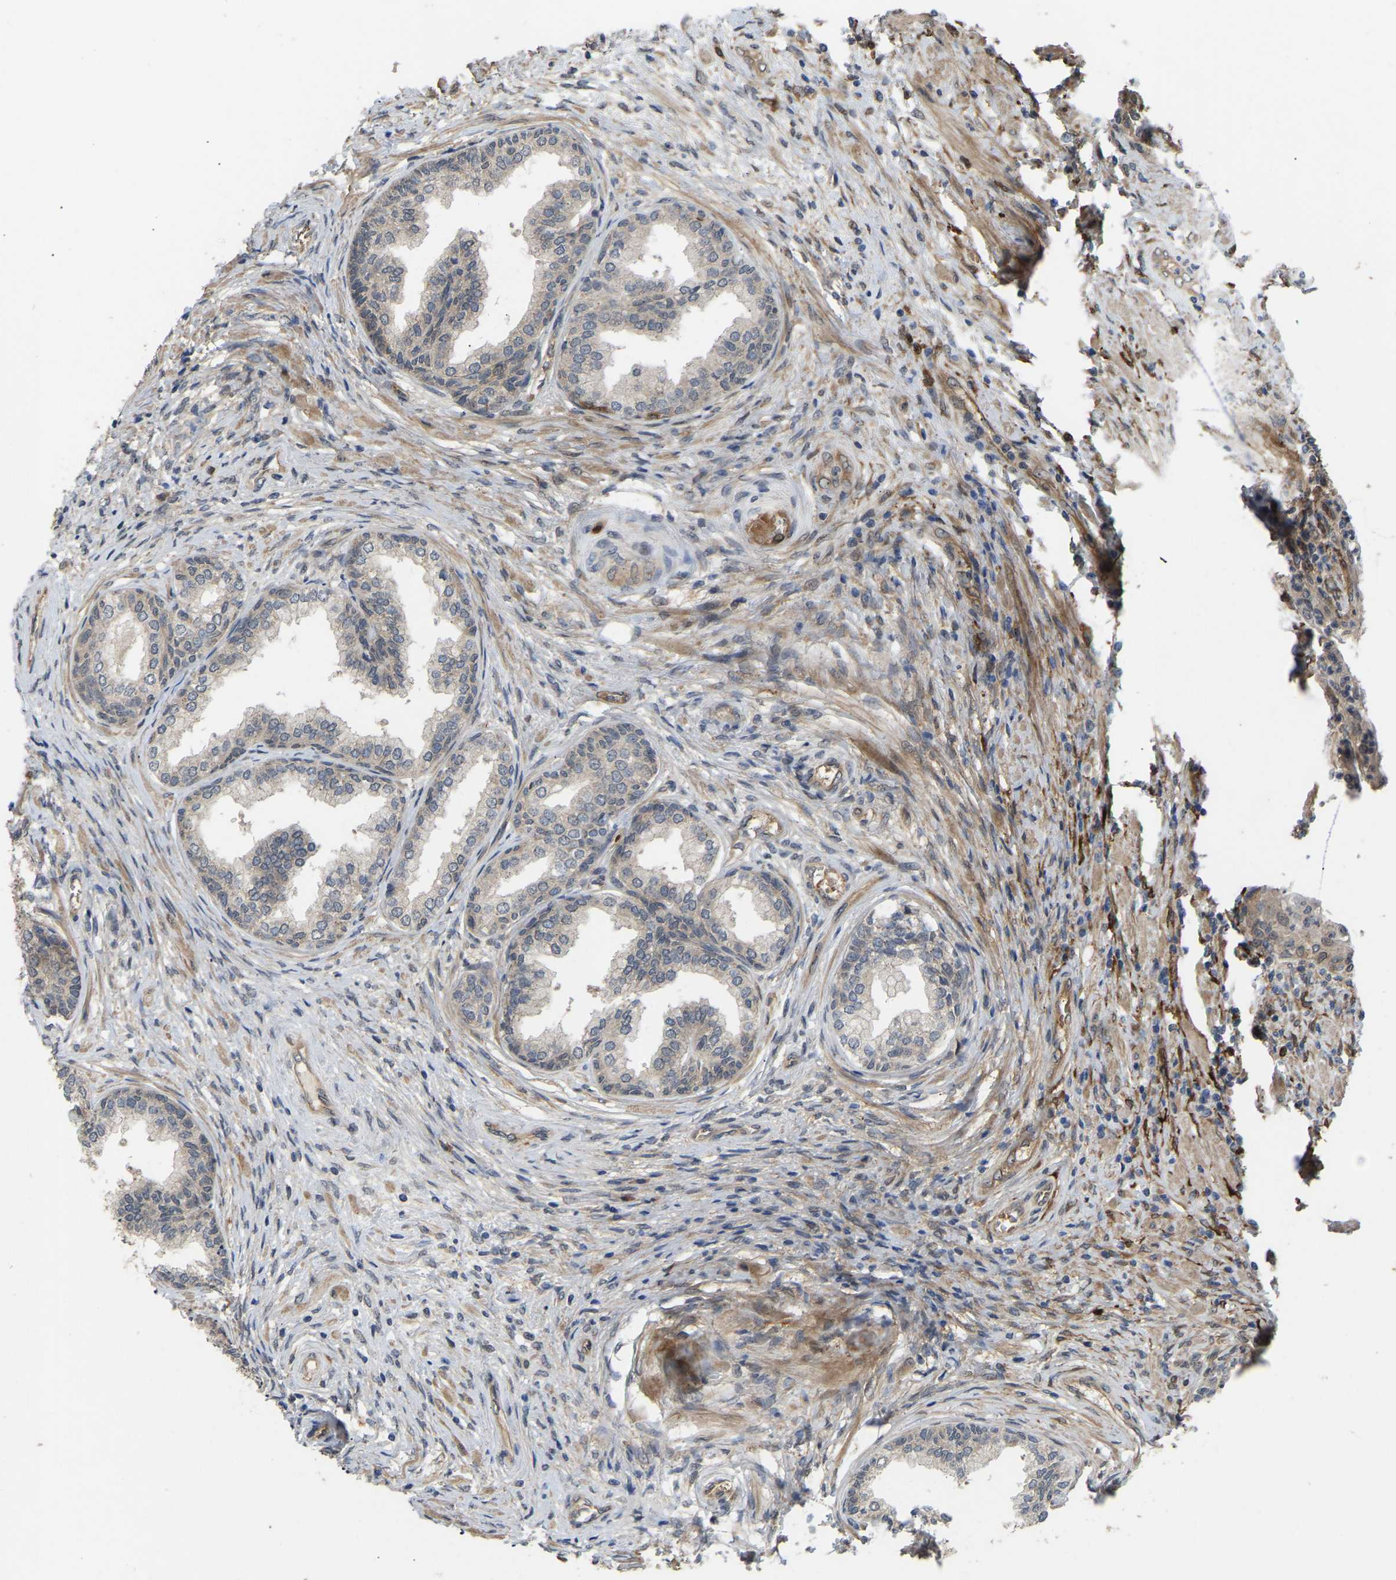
{"staining": {"intensity": "weak", "quantity": "25%-75%", "location": "cytoplasmic/membranous"}, "tissue": "prostate", "cell_type": "Glandular cells", "image_type": "normal", "snomed": [{"axis": "morphology", "description": "Normal tissue, NOS"}, {"axis": "topography", "description": "Prostate"}], "caption": "Approximately 25%-75% of glandular cells in normal prostate display weak cytoplasmic/membranous protein positivity as visualized by brown immunohistochemical staining.", "gene": "LIMK2", "patient": {"sex": "male", "age": 76}}